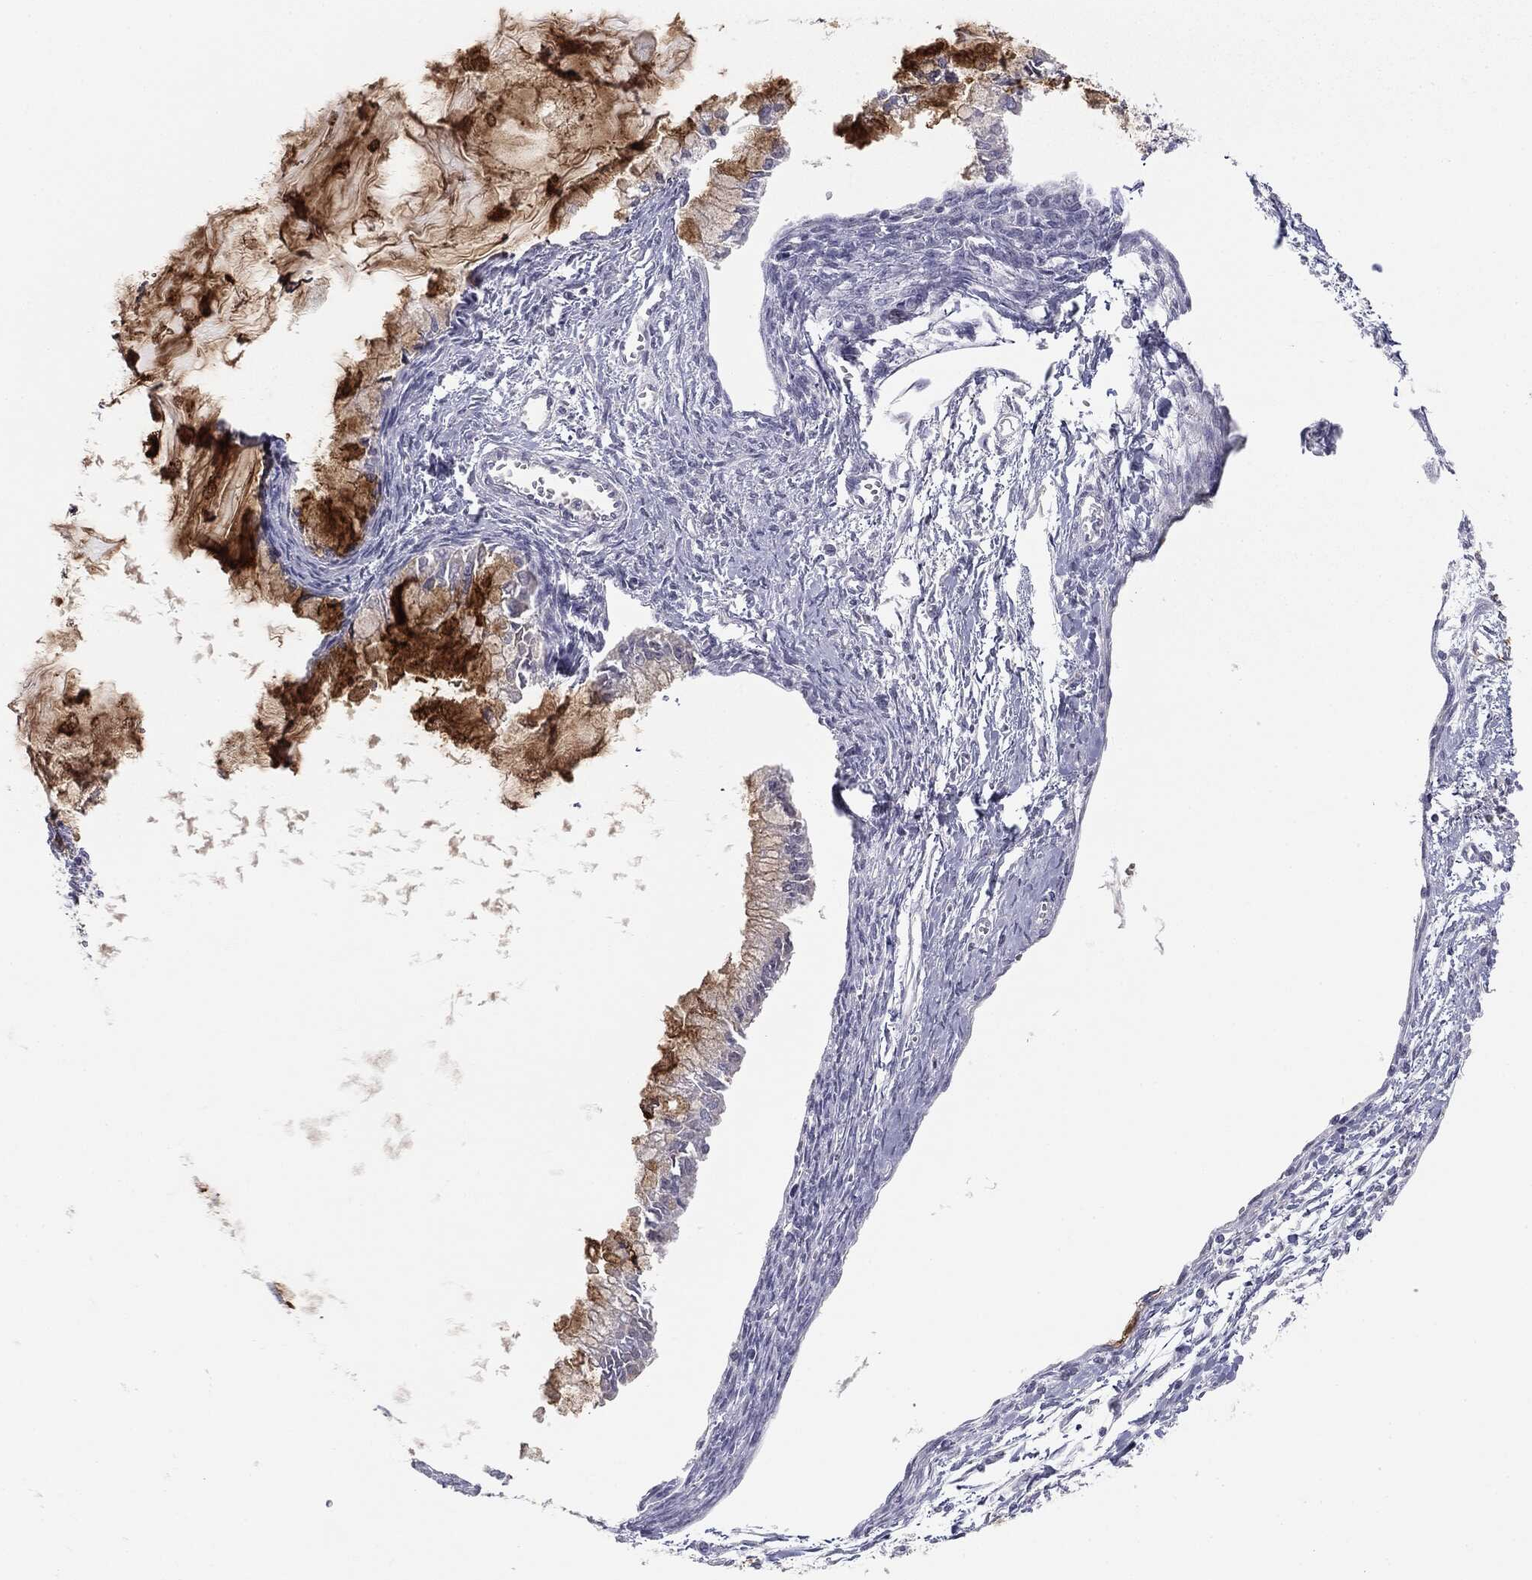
{"staining": {"intensity": "negative", "quantity": "none", "location": "none"}, "tissue": "ovarian cancer", "cell_type": "Tumor cells", "image_type": "cancer", "snomed": [{"axis": "morphology", "description": "Cystadenocarcinoma, mucinous, NOS"}, {"axis": "topography", "description": "Ovary"}], "caption": "Immunohistochemistry micrograph of neoplastic tissue: human ovarian cancer stained with DAB (3,3'-diaminobenzidine) displays no significant protein positivity in tumor cells.", "gene": "MUC1", "patient": {"sex": "female", "age": 34}}